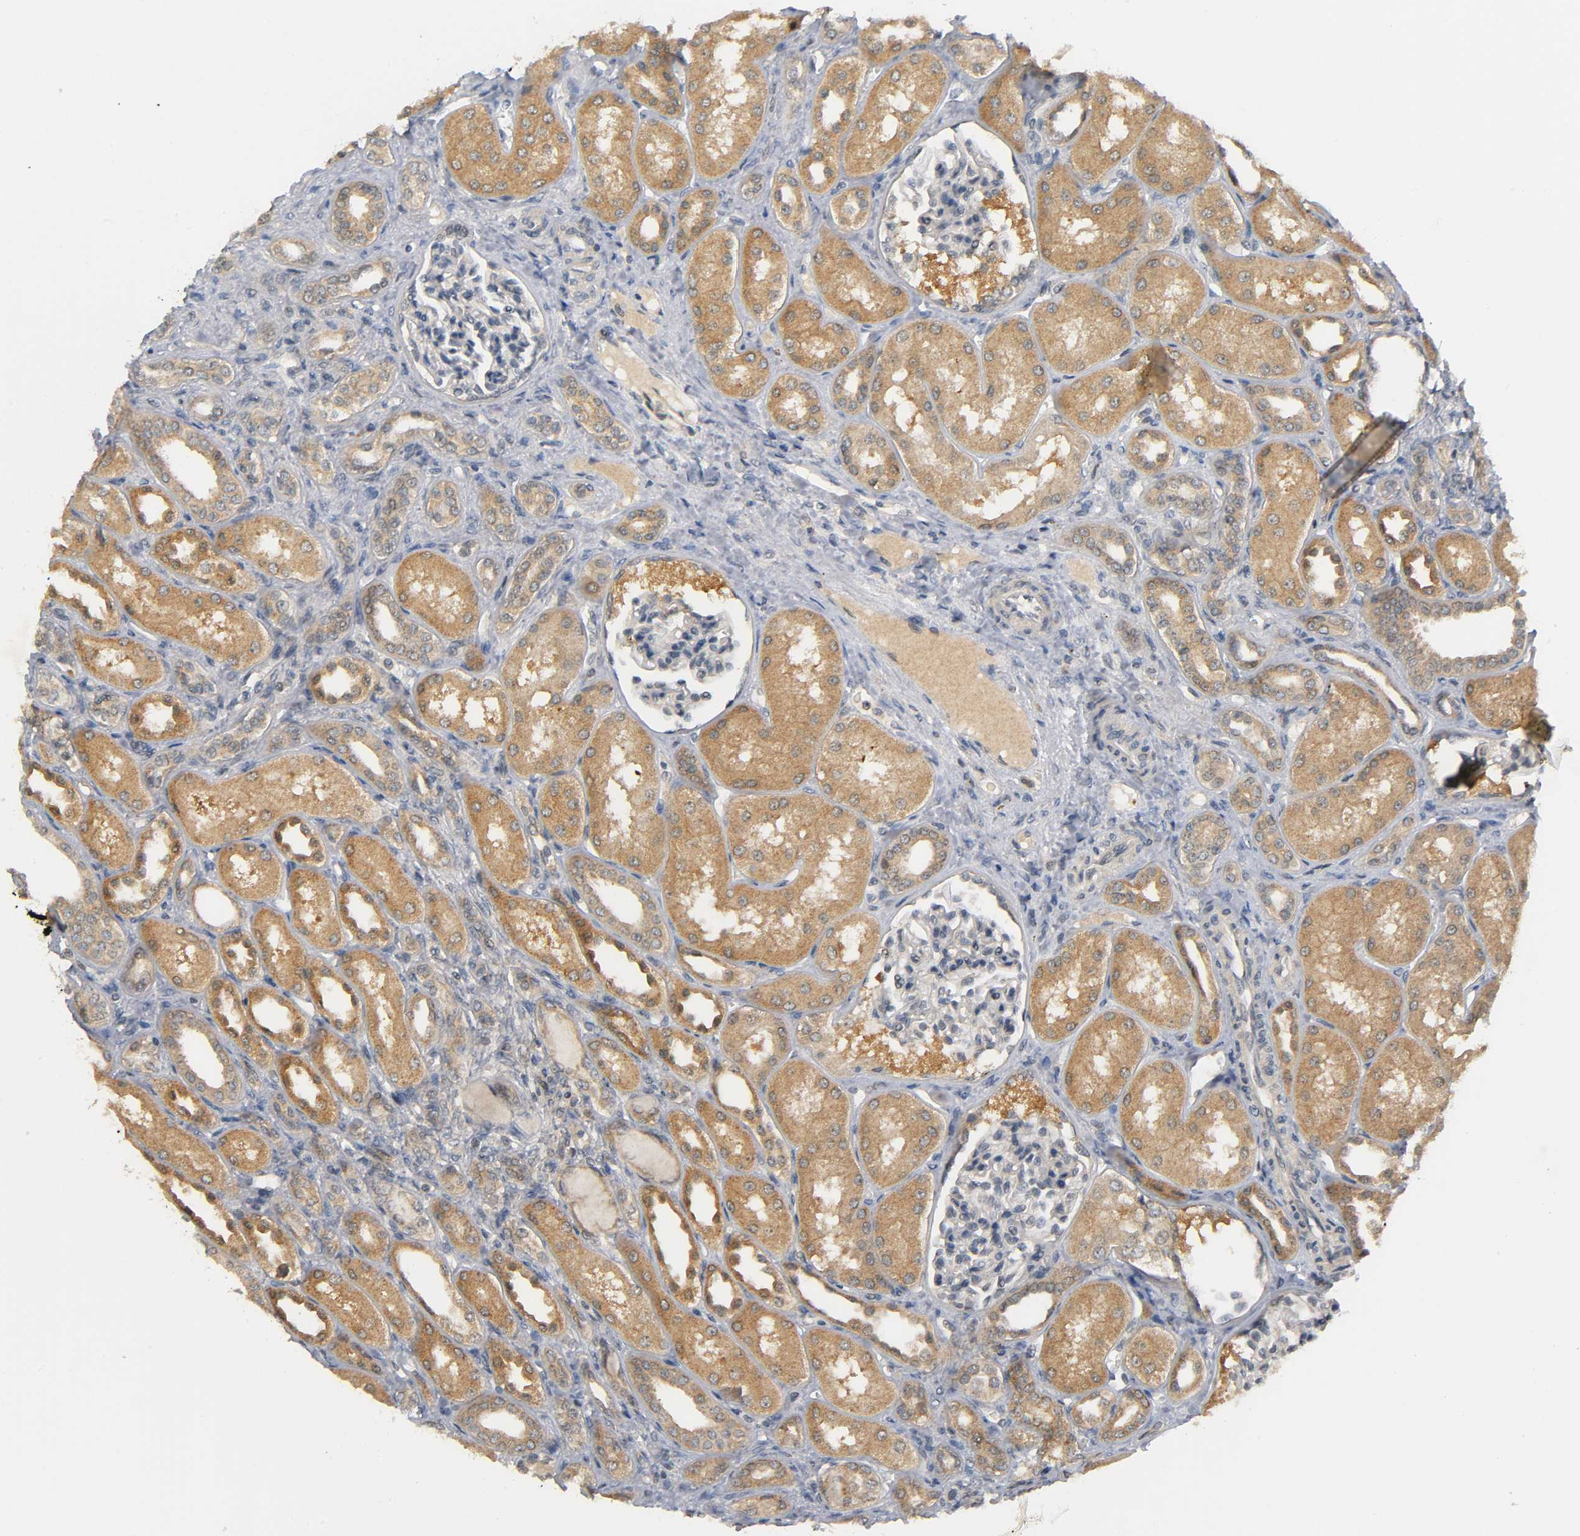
{"staining": {"intensity": "weak", "quantity": "25%-75%", "location": "cytoplasmic/membranous"}, "tissue": "kidney", "cell_type": "Cells in glomeruli", "image_type": "normal", "snomed": [{"axis": "morphology", "description": "Normal tissue, NOS"}, {"axis": "topography", "description": "Kidney"}], "caption": "Protein positivity by immunohistochemistry (IHC) demonstrates weak cytoplasmic/membranous positivity in approximately 25%-75% of cells in glomeruli in normal kidney. Ihc stains the protein of interest in brown and the nuclei are stained blue.", "gene": "MAPK8", "patient": {"sex": "male", "age": 7}}